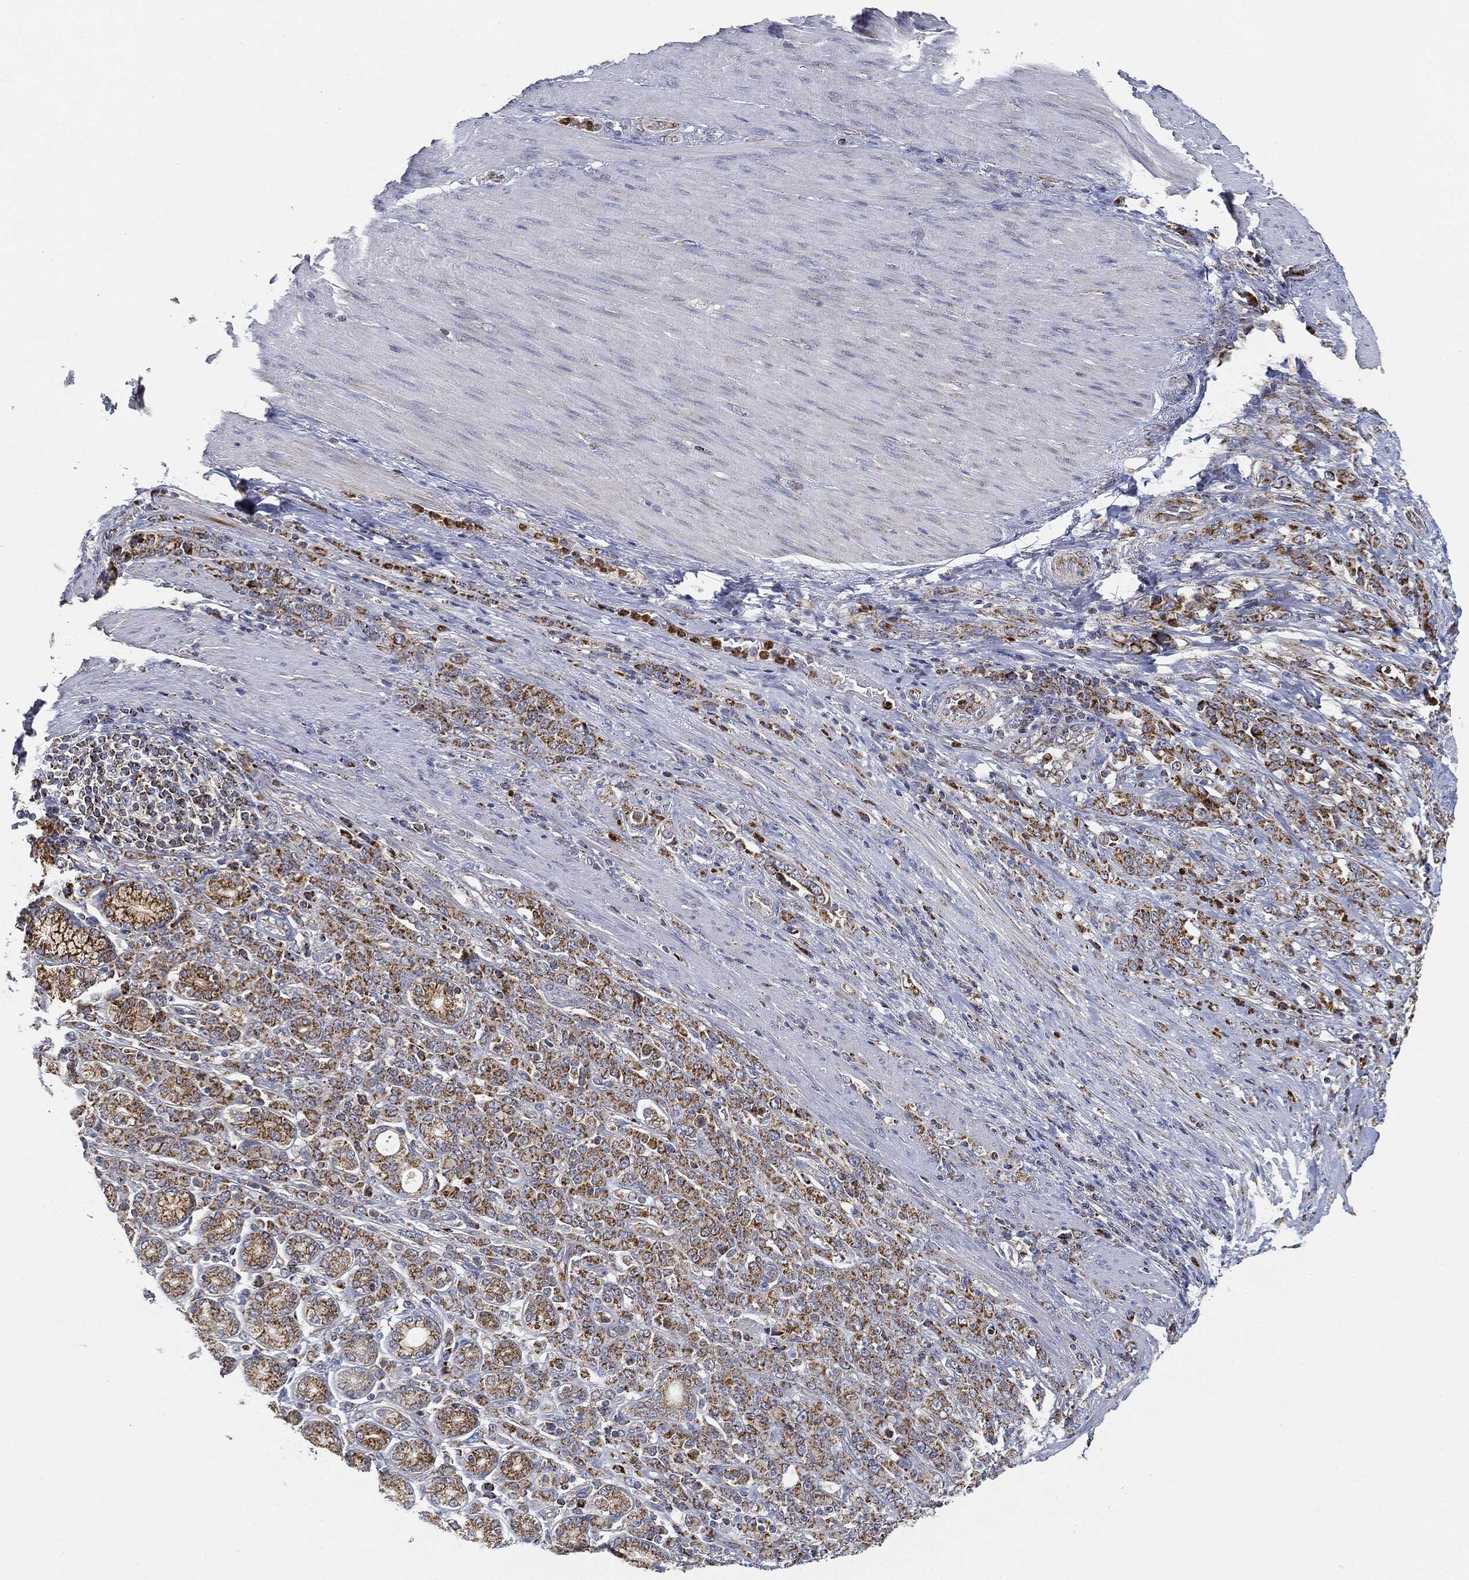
{"staining": {"intensity": "moderate", "quantity": ">75%", "location": "cytoplasmic/membranous"}, "tissue": "stomach cancer", "cell_type": "Tumor cells", "image_type": "cancer", "snomed": [{"axis": "morphology", "description": "Normal tissue, NOS"}, {"axis": "morphology", "description": "Adenocarcinoma, NOS"}, {"axis": "topography", "description": "Stomach"}], "caption": "Immunohistochemistry (DAB) staining of human adenocarcinoma (stomach) shows moderate cytoplasmic/membranous protein expression in about >75% of tumor cells.", "gene": "CAPN15", "patient": {"sex": "female", "age": 79}}